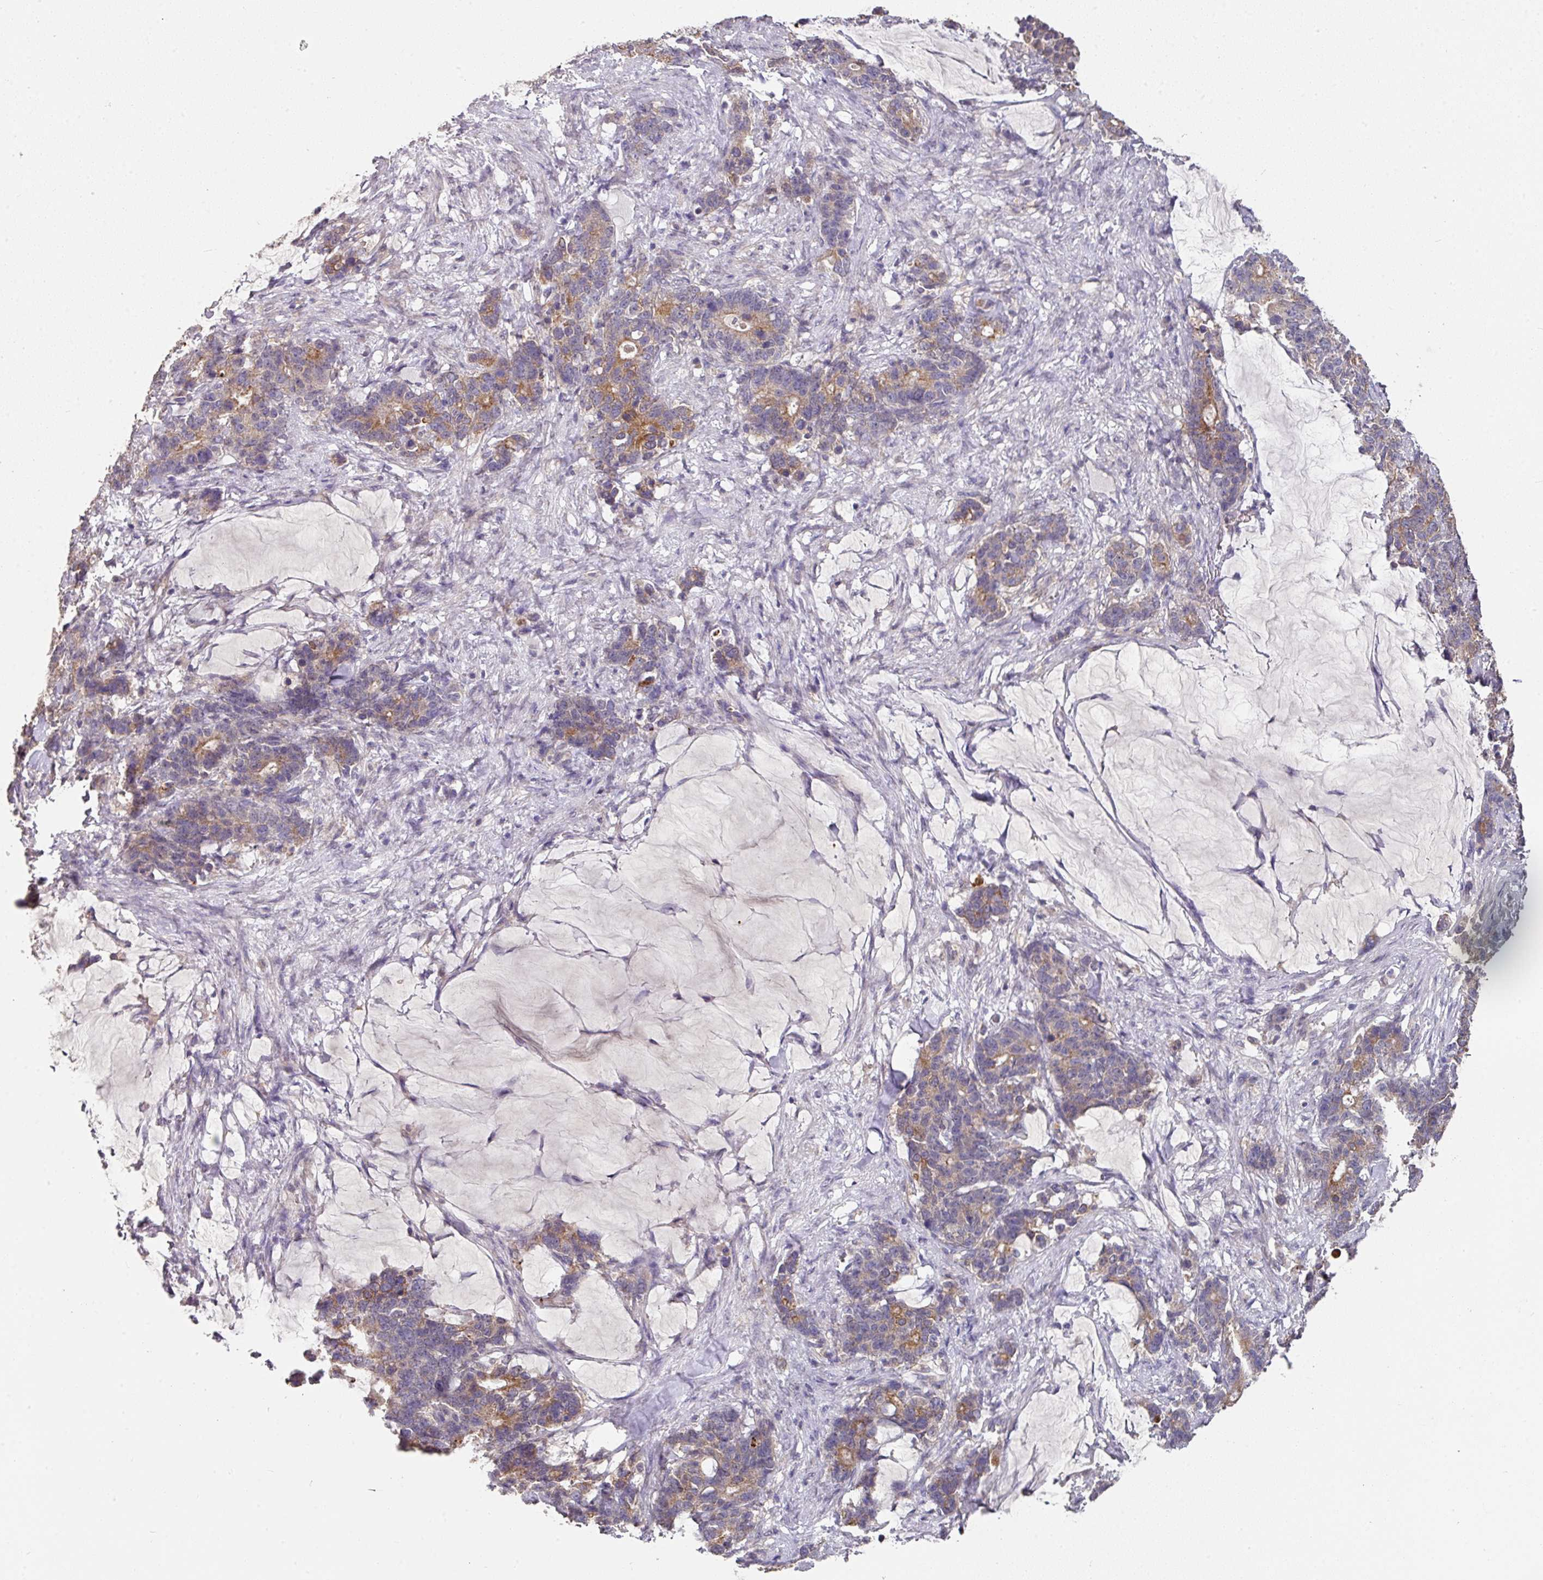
{"staining": {"intensity": "moderate", "quantity": "25%-75%", "location": "cytoplasmic/membranous"}, "tissue": "stomach cancer", "cell_type": "Tumor cells", "image_type": "cancer", "snomed": [{"axis": "morphology", "description": "Normal tissue, NOS"}, {"axis": "morphology", "description": "Adenocarcinoma, NOS"}, {"axis": "topography", "description": "Stomach"}], "caption": "A brown stain labels moderate cytoplasmic/membranous positivity of a protein in stomach adenocarcinoma tumor cells.", "gene": "EXTL3", "patient": {"sex": "female", "age": 64}}